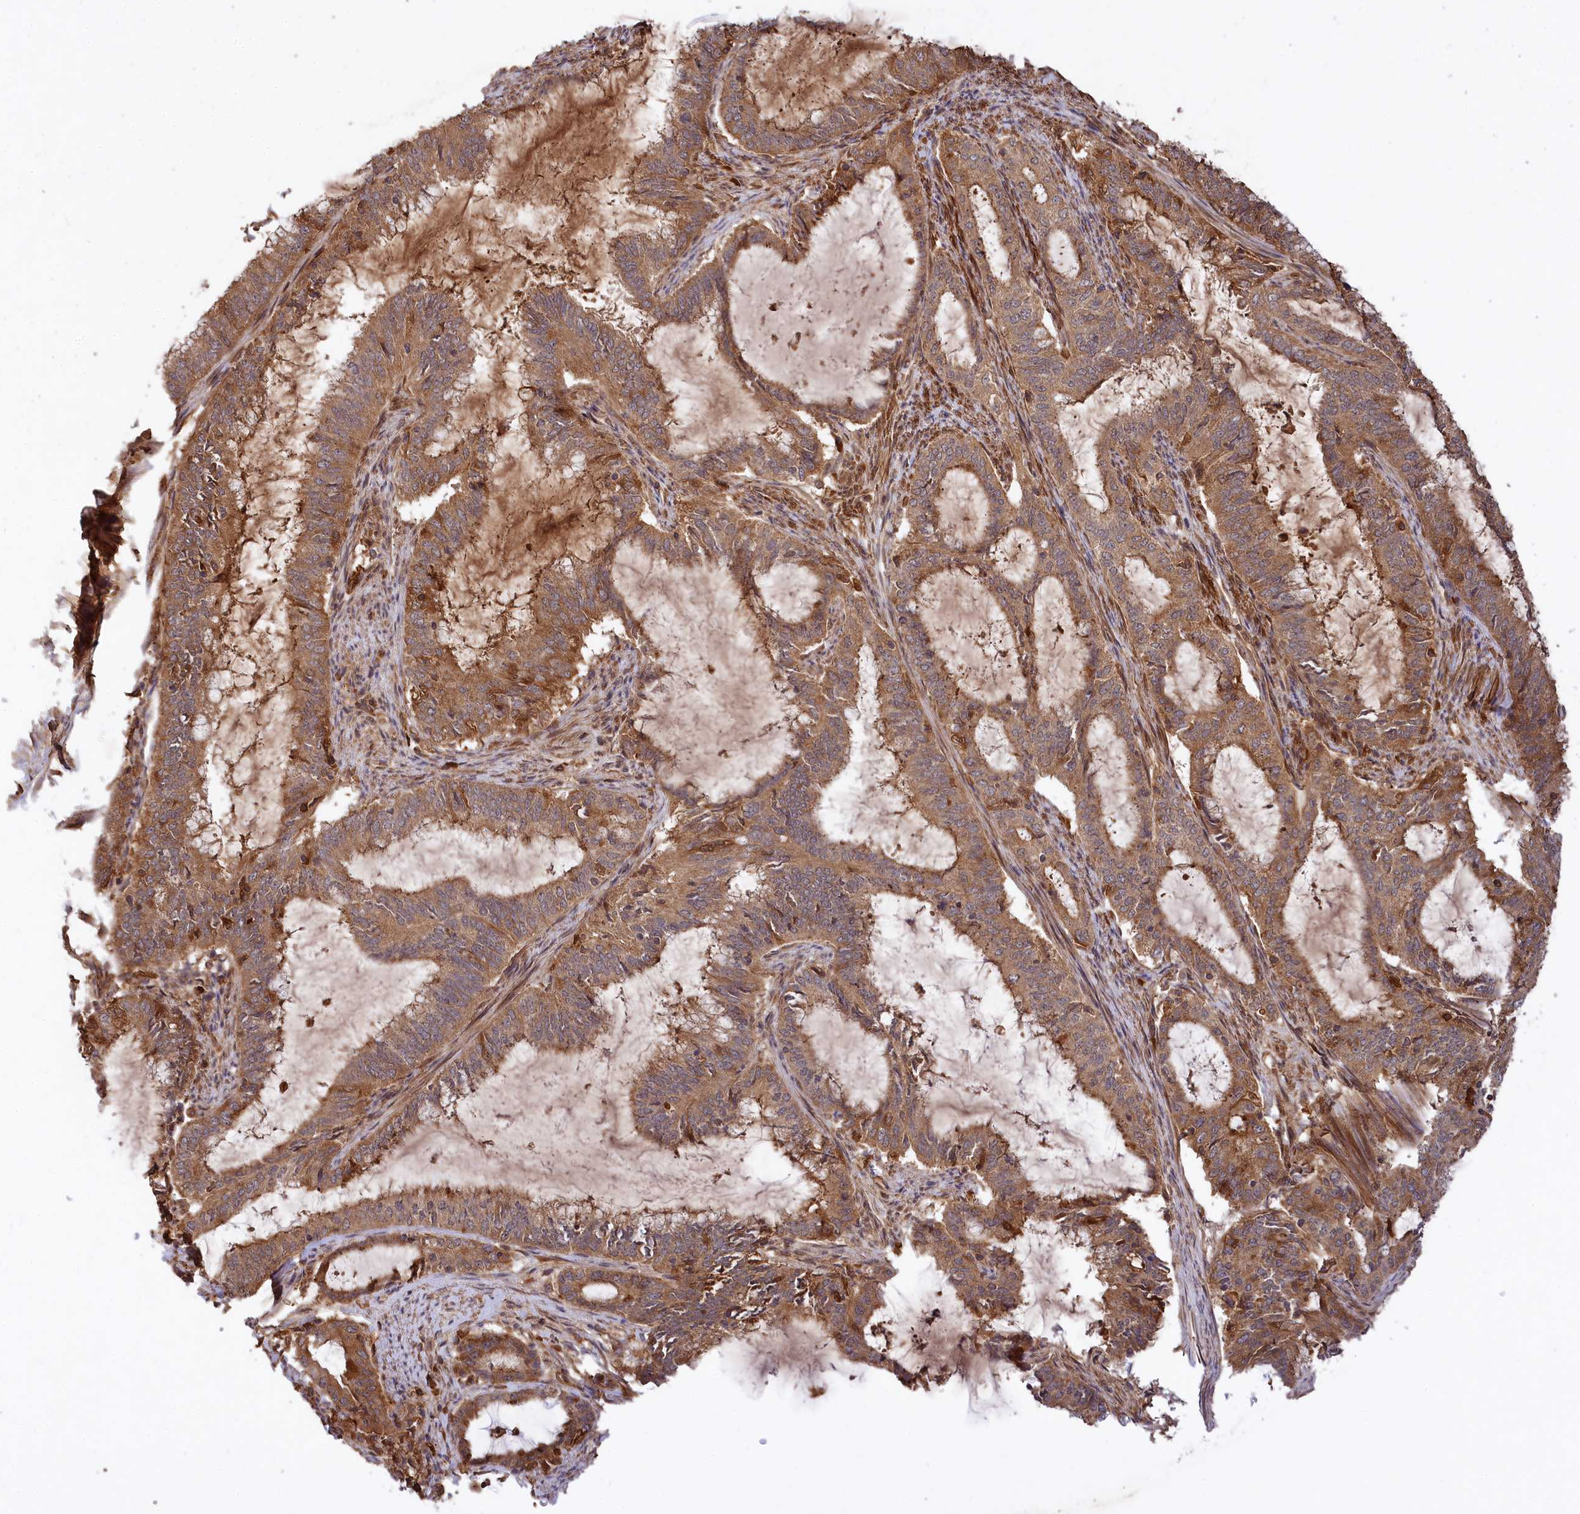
{"staining": {"intensity": "moderate", "quantity": ">75%", "location": "cytoplasmic/membranous"}, "tissue": "endometrial cancer", "cell_type": "Tumor cells", "image_type": "cancer", "snomed": [{"axis": "morphology", "description": "Adenocarcinoma, NOS"}, {"axis": "topography", "description": "Endometrium"}], "caption": "This photomicrograph exhibits immunohistochemistry staining of endometrial adenocarcinoma, with medium moderate cytoplasmic/membranous expression in approximately >75% of tumor cells.", "gene": "MCF2L2", "patient": {"sex": "female", "age": 51}}